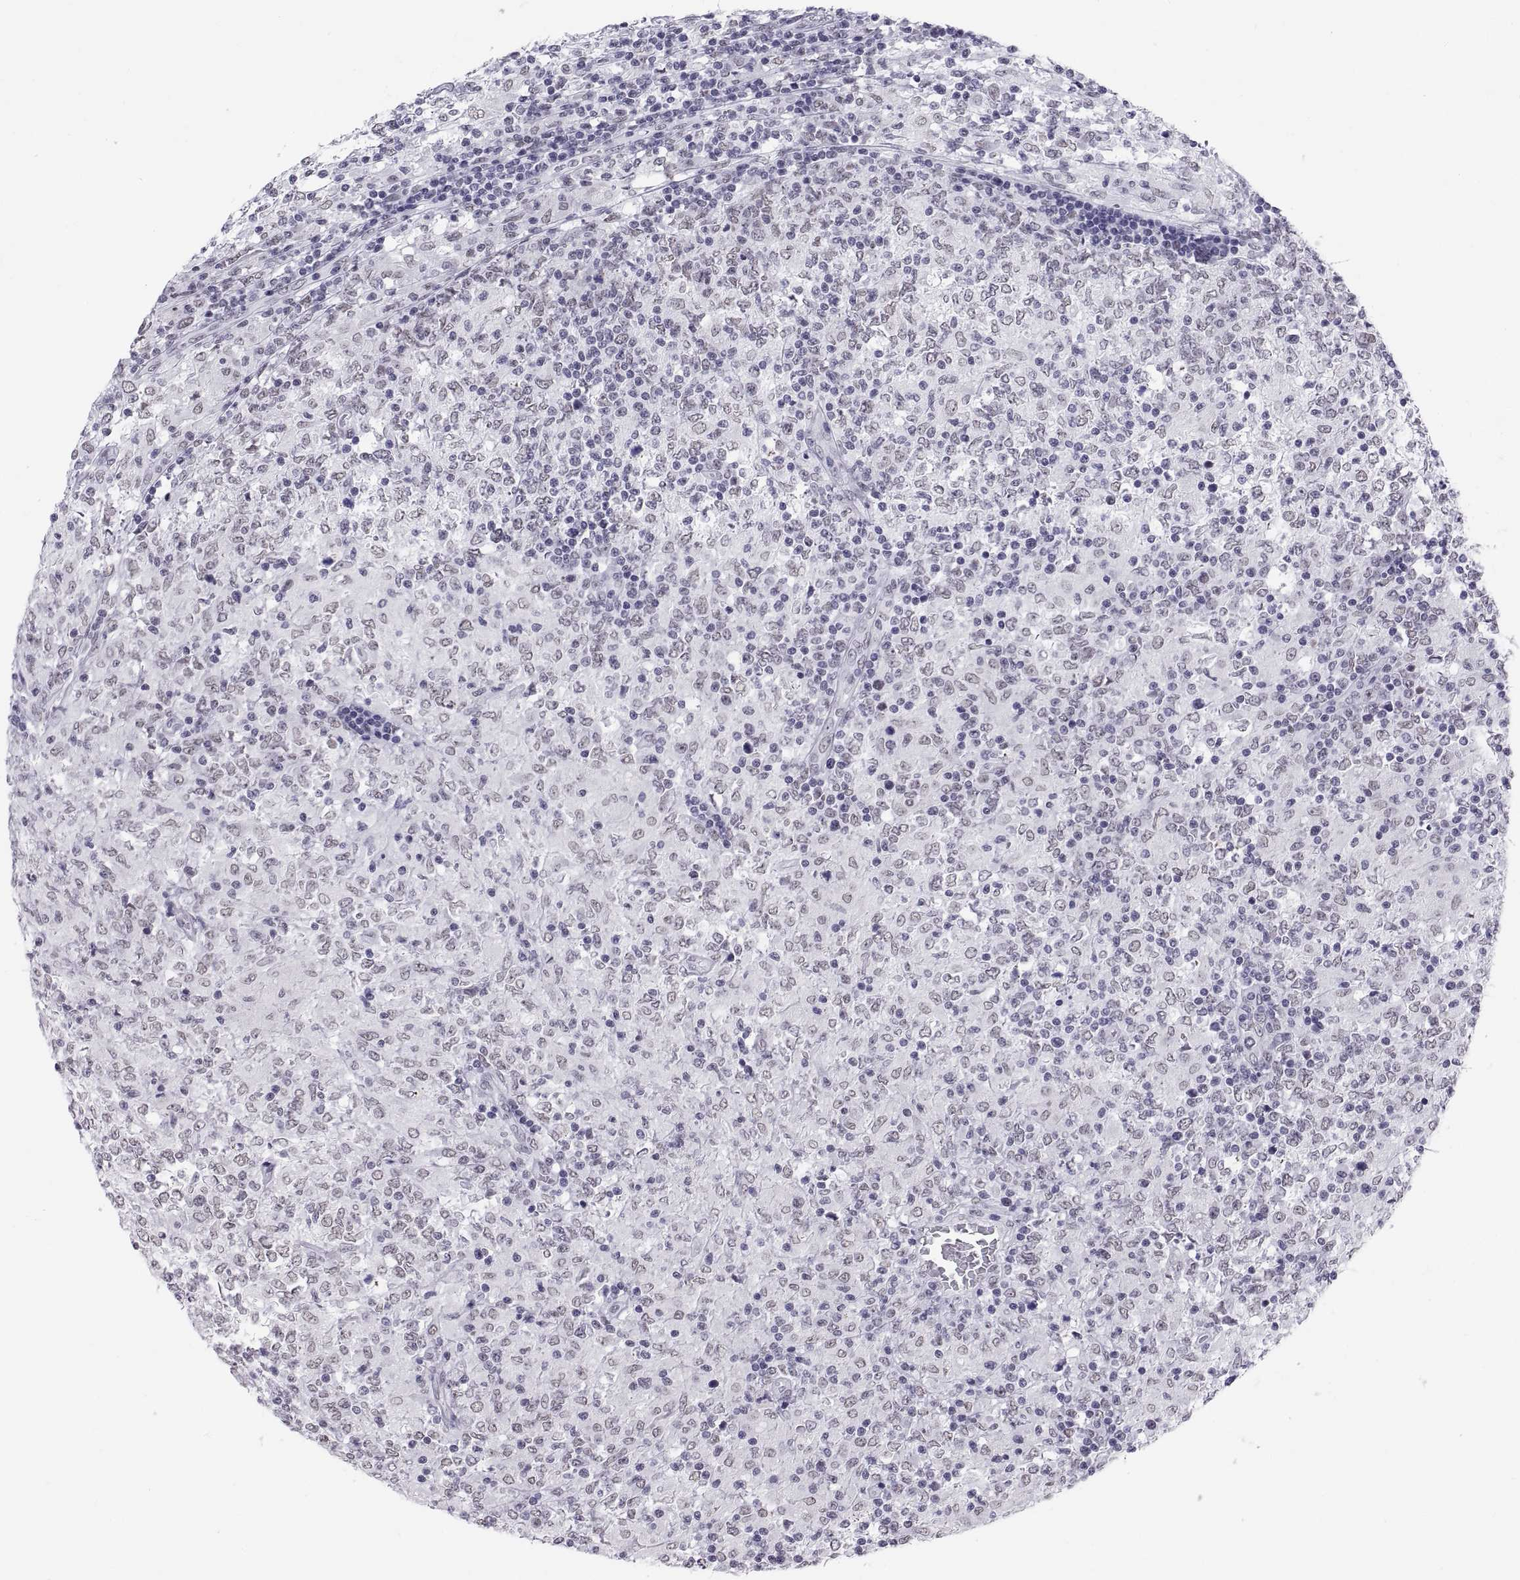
{"staining": {"intensity": "negative", "quantity": "none", "location": "none"}, "tissue": "lymphoma", "cell_type": "Tumor cells", "image_type": "cancer", "snomed": [{"axis": "morphology", "description": "Malignant lymphoma, non-Hodgkin's type, High grade"}, {"axis": "topography", "description": "Lymph node"}], "caption": "A photomicrograph of lymphoma stained for a protein reveals no brown staining in tumor cells.", "gene": "NEUROD6", "patient": {"sex": "female", "age": 84}}